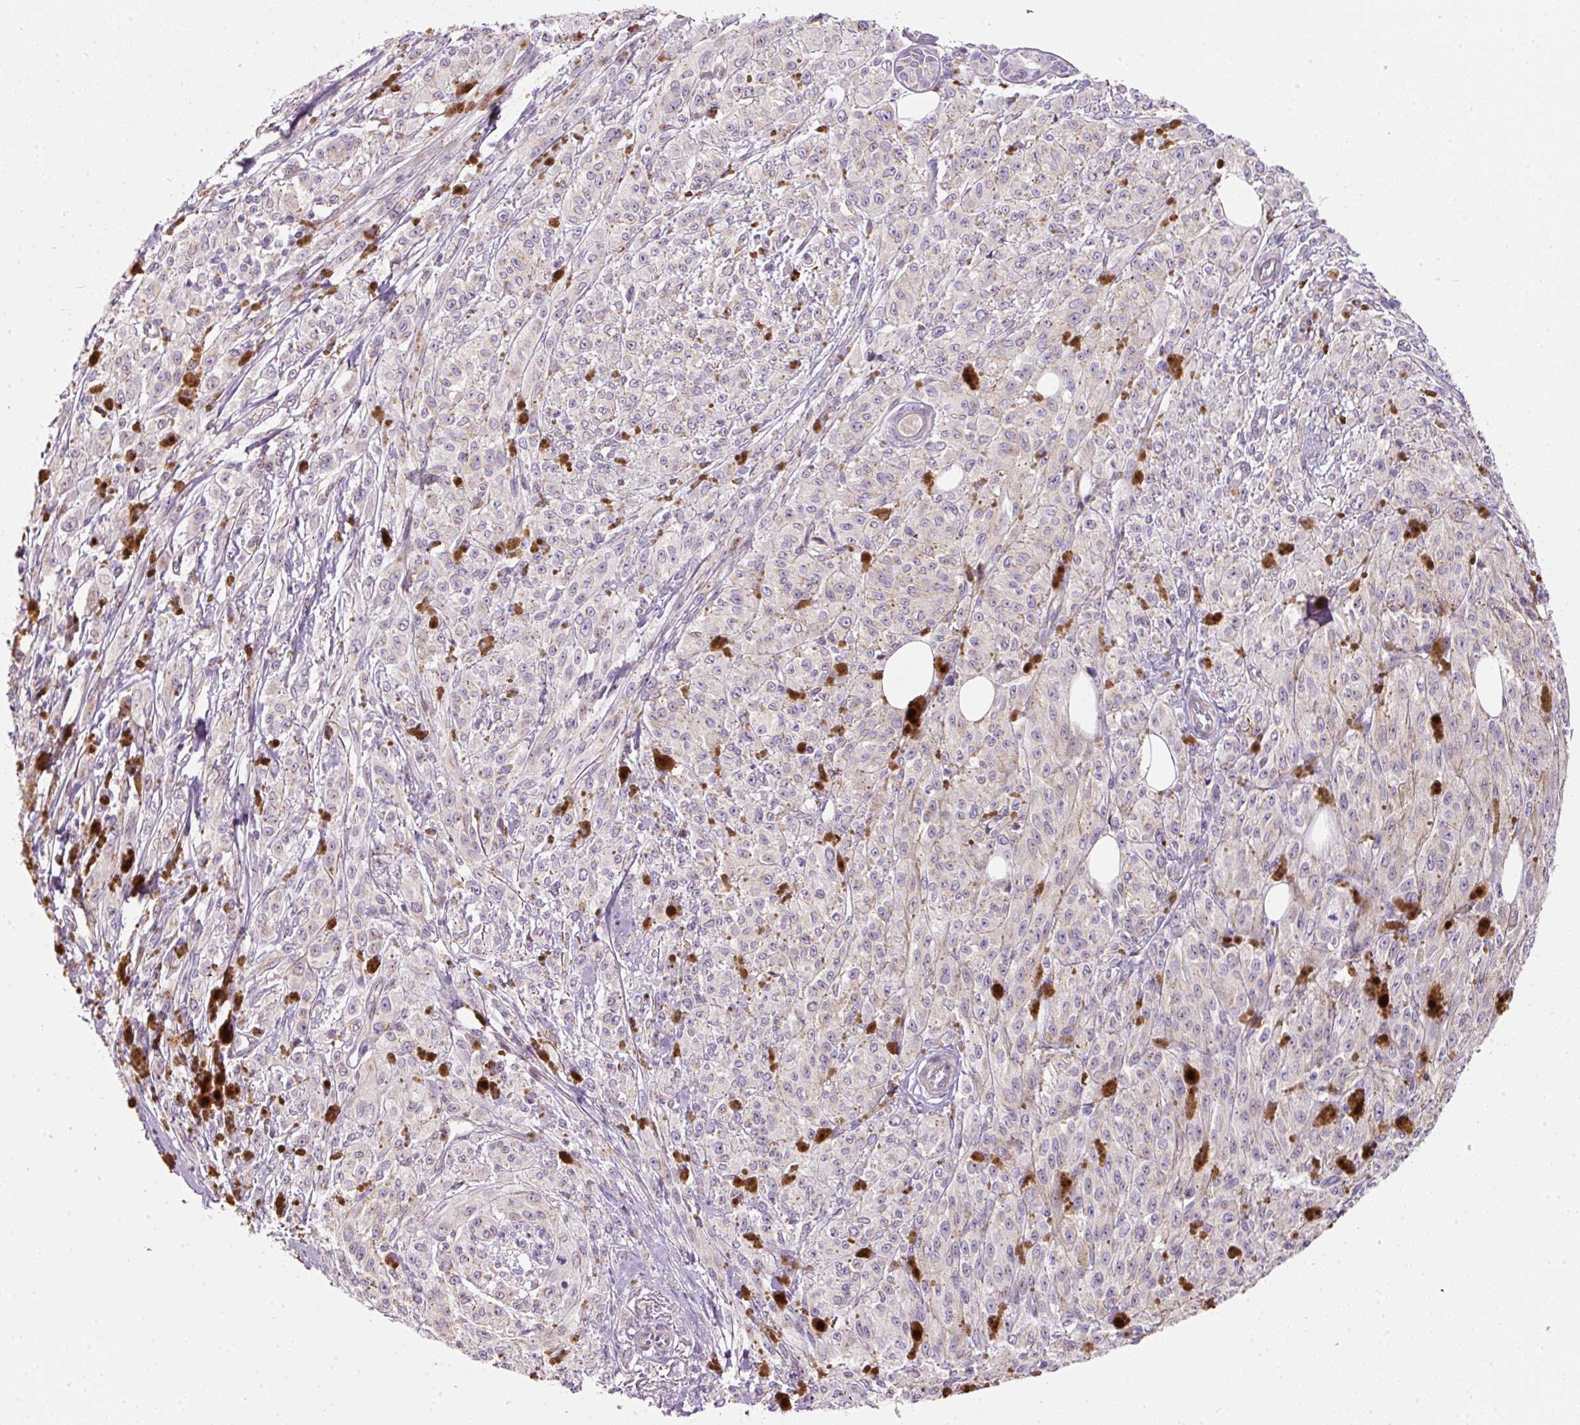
{"staining": {"intensity": "negative", "quantity": "none", "location": "none"}, "tissue": "melanoma", "cell_type": "Tumor cells", "image_type": "cancer", "snomed": [{"axis": "morphology", "description": "Malignant melanoma, NOS"}, {"axis": "topography", "description": "Skin"}], "caption": "DAB (3,3'-diaminobenzidine) immunohistochemical staining of malignant melanoma shows no significant expression in tumor cells.", "gene": "NBPF11", "patient": {"sex": "female", "age": 52}}